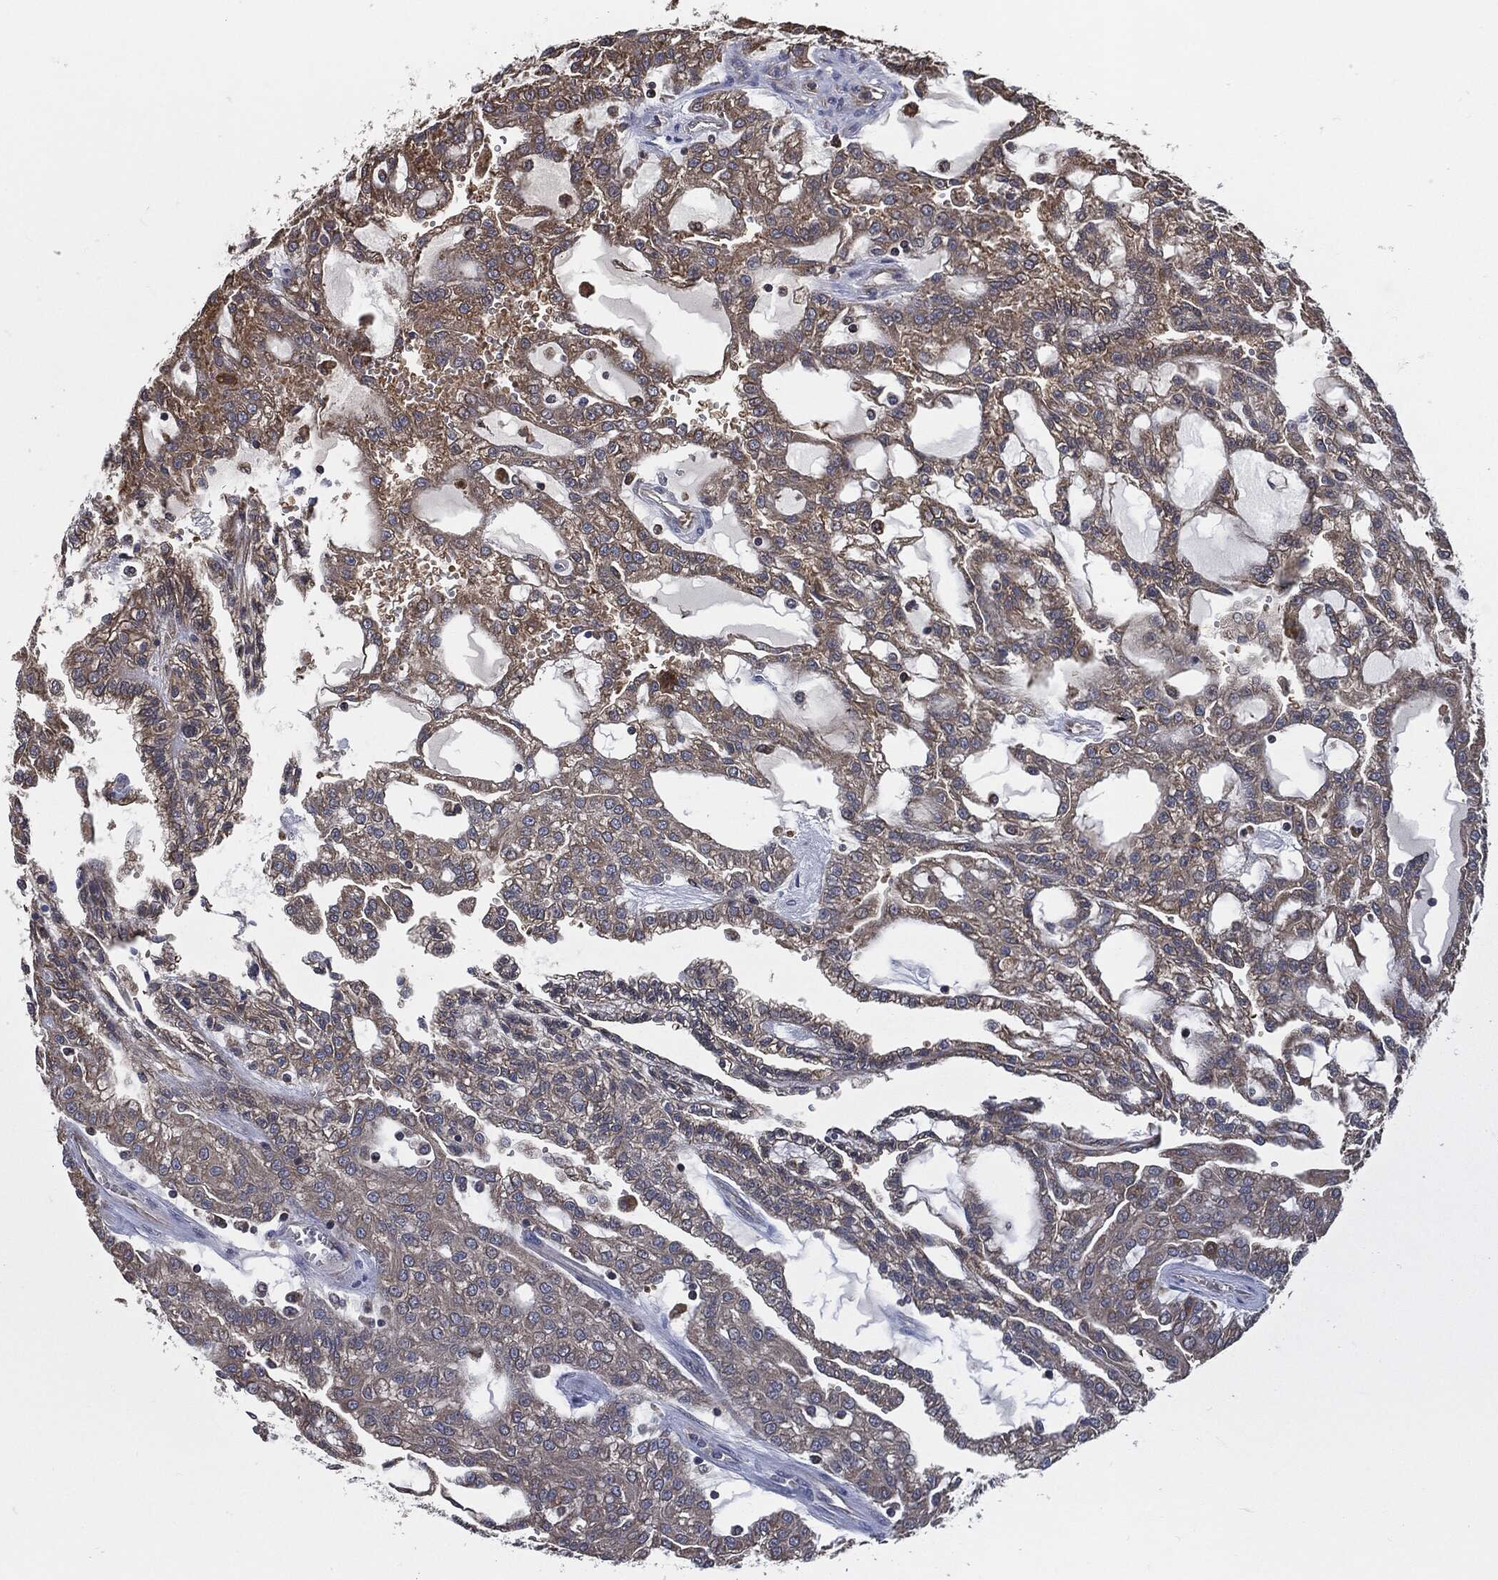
{"staining": {"intensity": "moderate", "quantity": "<25%", "location": "cytoplasmic/membranous"}, "tissue": "renal cancer", "cell_type": "Tumor cells", "image_type": "cancer", "snomed": [{"axis": "morphology", "description": "Adenocarcinoma, NOS"}, {"axis": "topography", "description": "Kidney"}], "caption": "This micrograph reveals adenocarcinoma (renal) stained with IHC to label a protein in brown. The cytoplasmic/membranous of tumor cells show moderate positivity for the protein. Nuclei are counter-stained blue.", "gene": "PRDX4", "patient": {"sex": "male", "age": 63}}